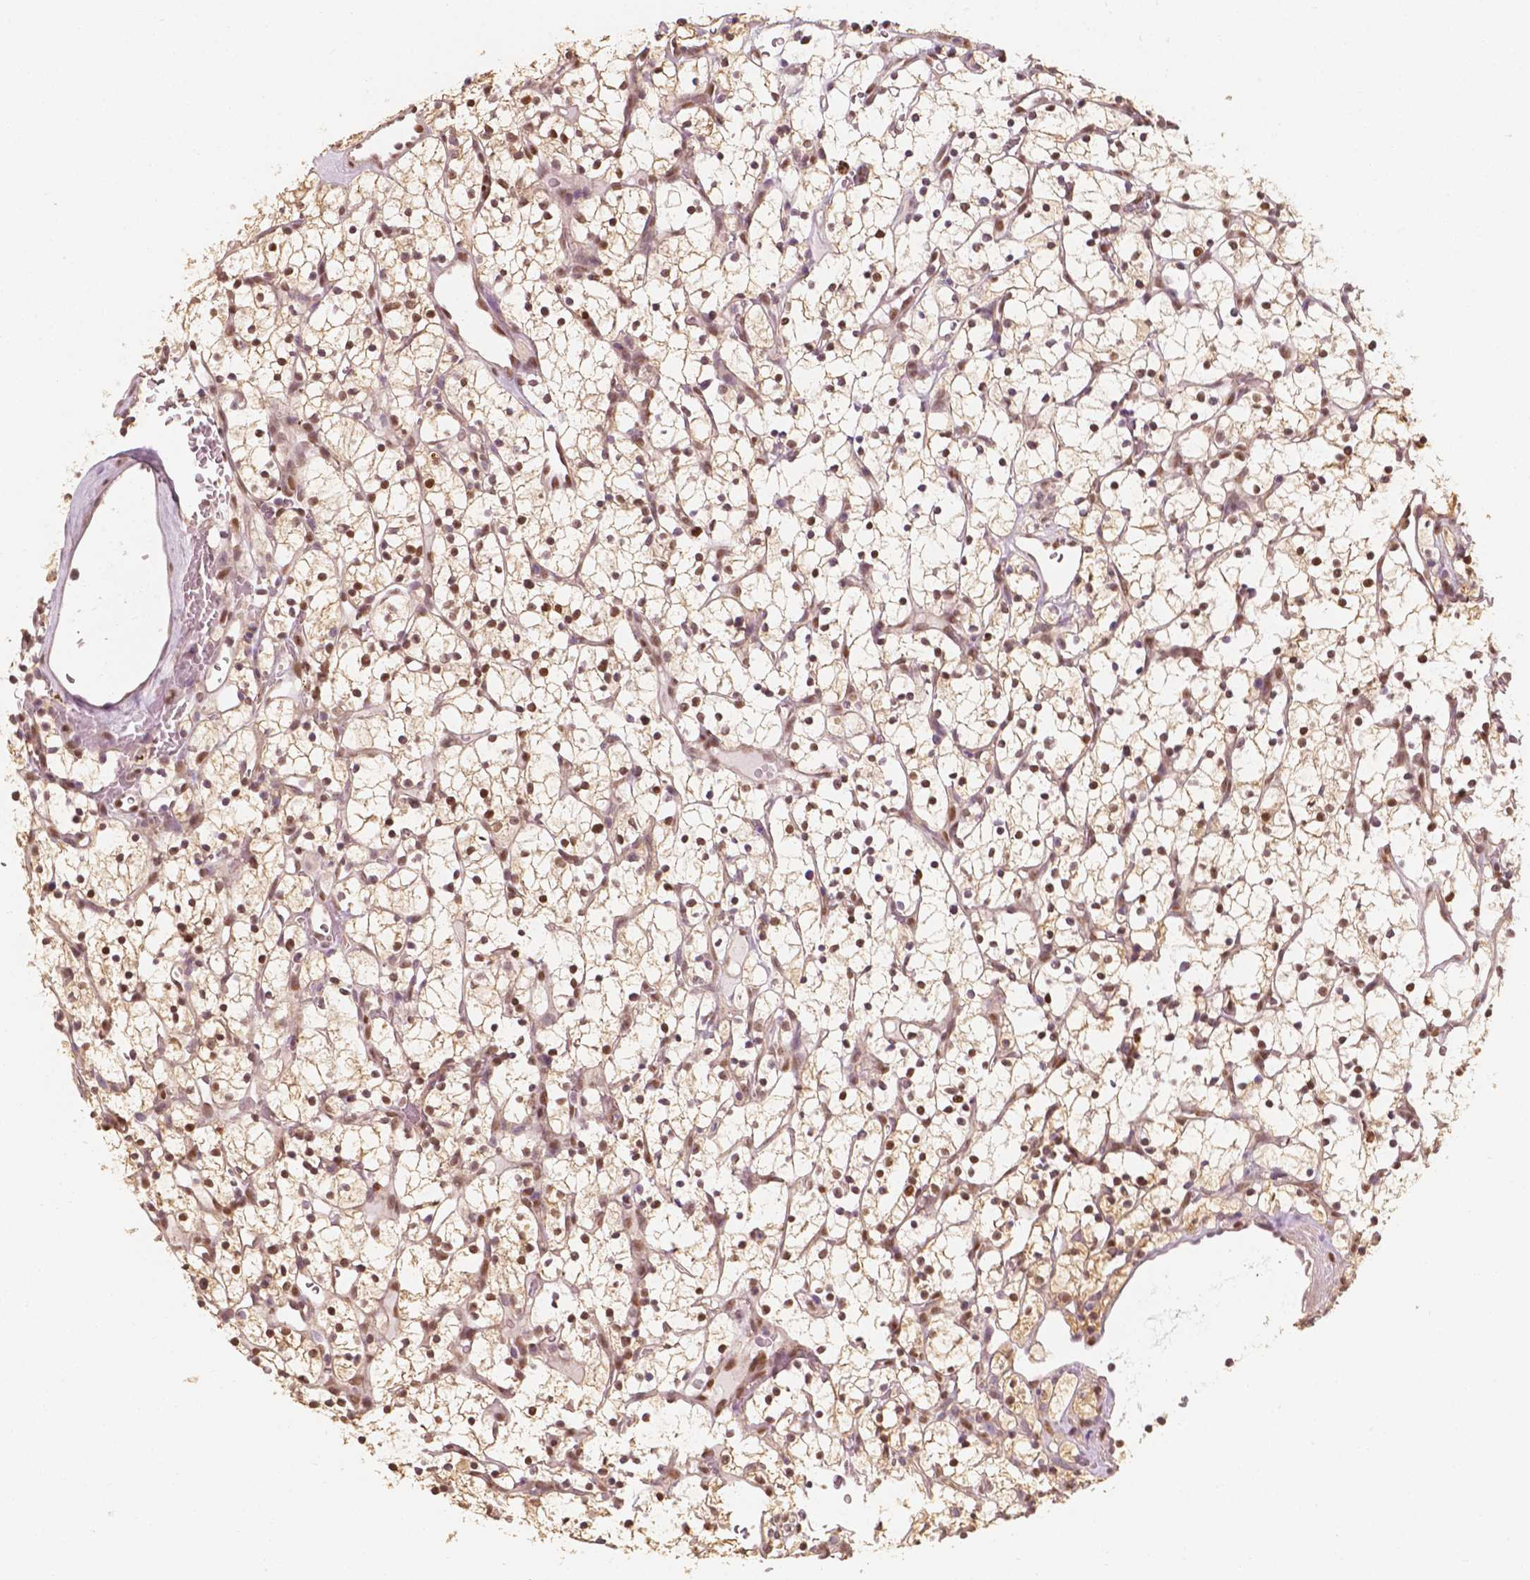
{"staining": {"intensity": "moderate", "quantity": ">75%", "location": "nuclear"}, "tissue": "renal cancer", "cell_type": "Tumor cells", "image_type": "cancer", "snomed": [{"axis": "morphology", "description": "Adenocarcinoma, NOS"}, {"axis": "topography", "description": "Kidney"}], "caption": "Protein expression analysis of renal cancer (adenocarcinoma) displays moderate nuclear expression in approximately >75% of tumor cells. Using DAB (brown) and hematoxylin (blue) stains, captured at high magnification using brightfield microscopy.", "gene": "TBC1D17", "patient": {"sex": "female", "age": 64}}